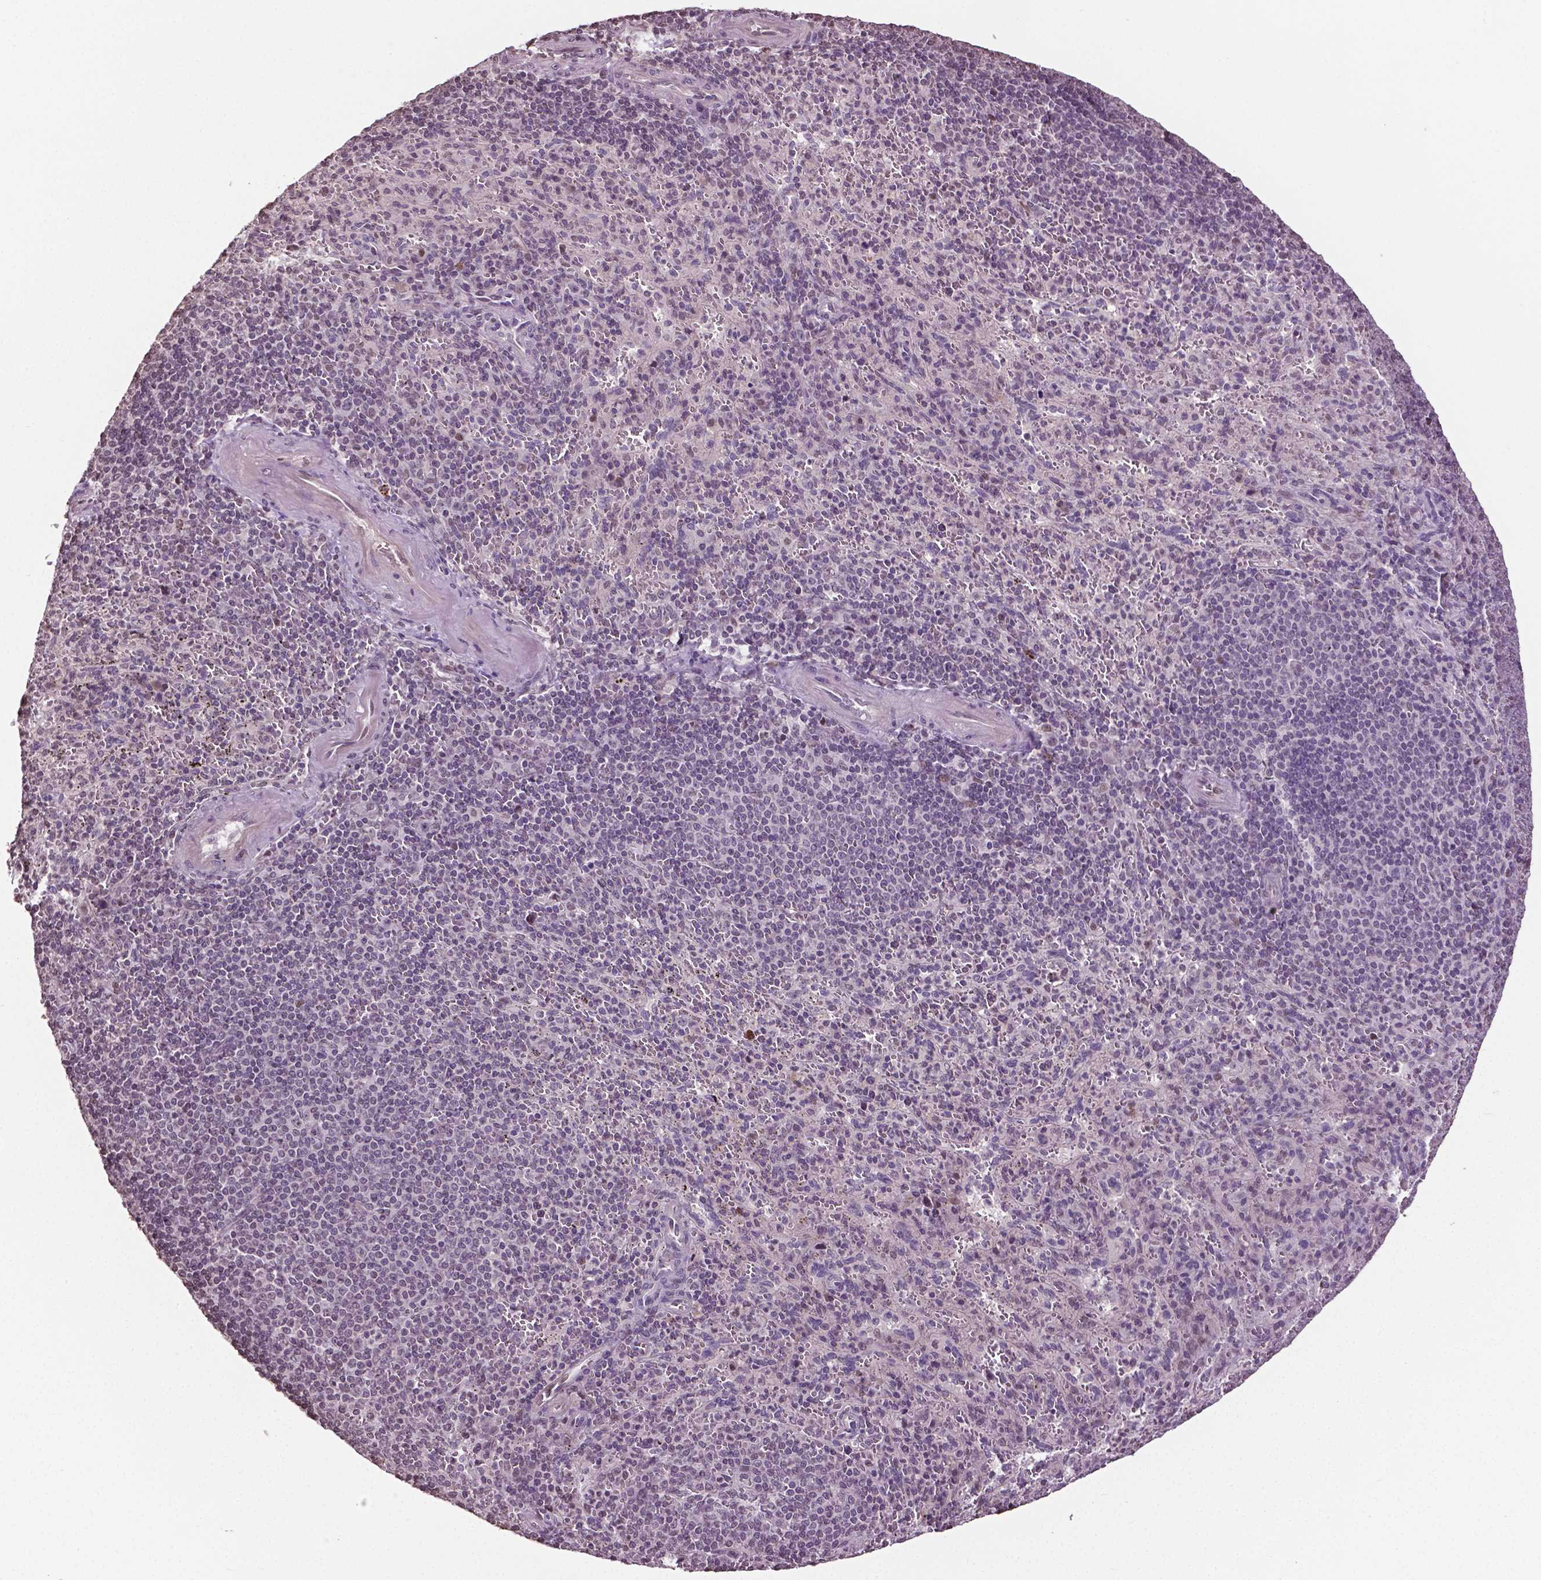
{"staining": {"intensity": "negative", "quantity": "none", "location": "none"}, "tissue": "spleen", "cell_type": "Cells in red pulp", "image_type": "normal", "snomed": [{"axis": "morphology", "description": "Normal tissue, NOS"}, {"axis": "topography", "description": "Spleen"}], "caption": "High power microscopy photomicrograph of an immunohistochemistry photomicrograph of unremarkable spleen, revealing no significant expression in cells in red pulp. (DAB (3,3'-diaminobenzidine) immunohistochemistry (IHC), high magnification).", "gene": "DLX5", "patient": {"sex": "male", "age": 57}}